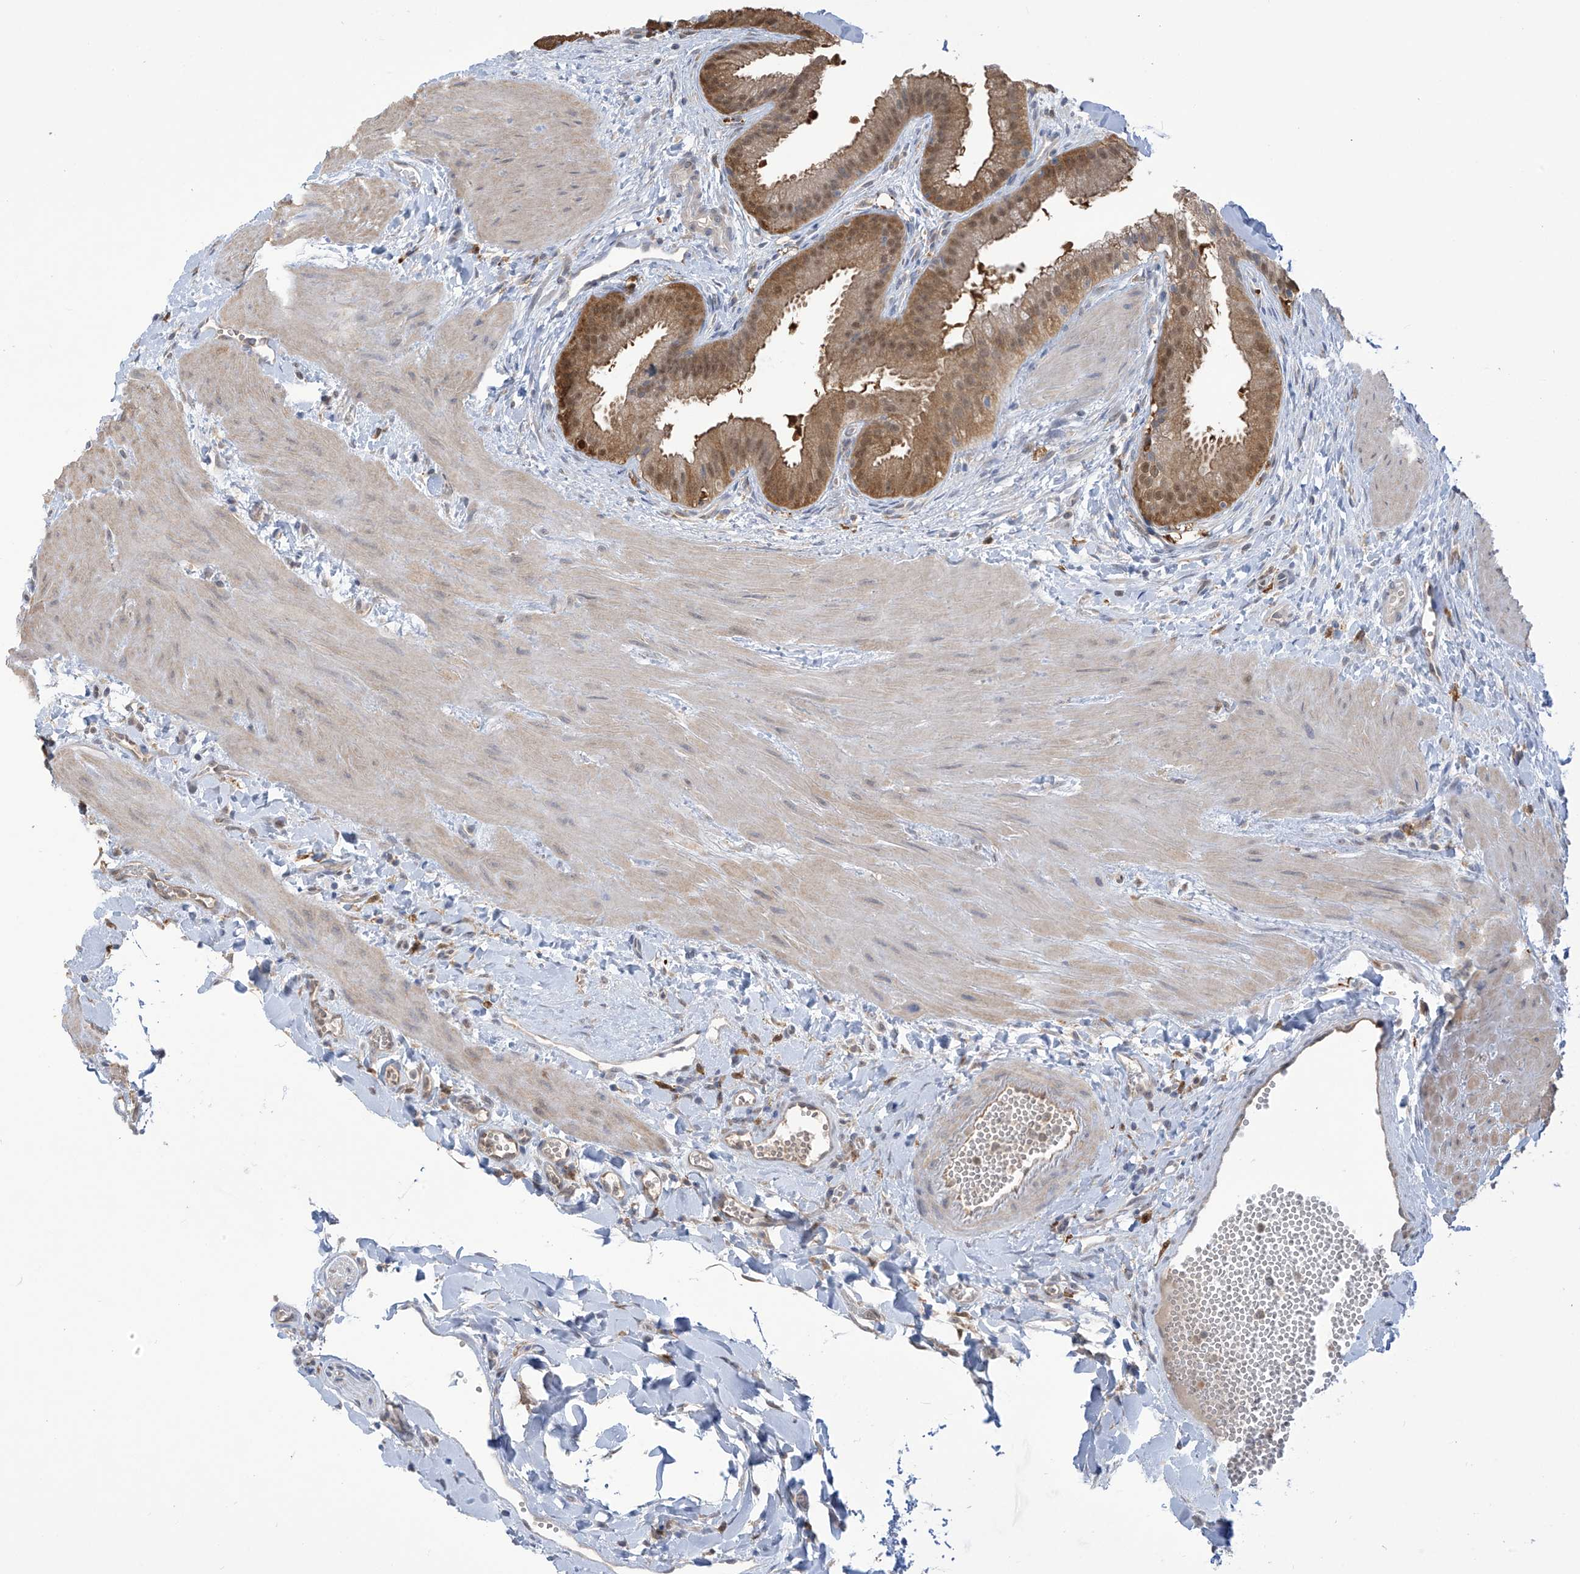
{"staining": {"intensity": "strong", "quantity": ">75%", "location": "cytoplasmic/membranous,nuclear"}, "tissue": "gallbladder", "cell_type": "Glandular cells", "image_type": "normal", "snomed": [{"axis": "morphology", "description": "Normal tissue, NOS"}, {"axis": "topography", "description": "Gallbladder"}], "caption": "About >75% of glandular cells in normal gallbladder reveal strong cytoplasmic/membranous,nuclear protein positivity as visualized by brown immunohistochemical staining.", "gene": "IDH1", "patient": {"sex": "male", "age": 55}}